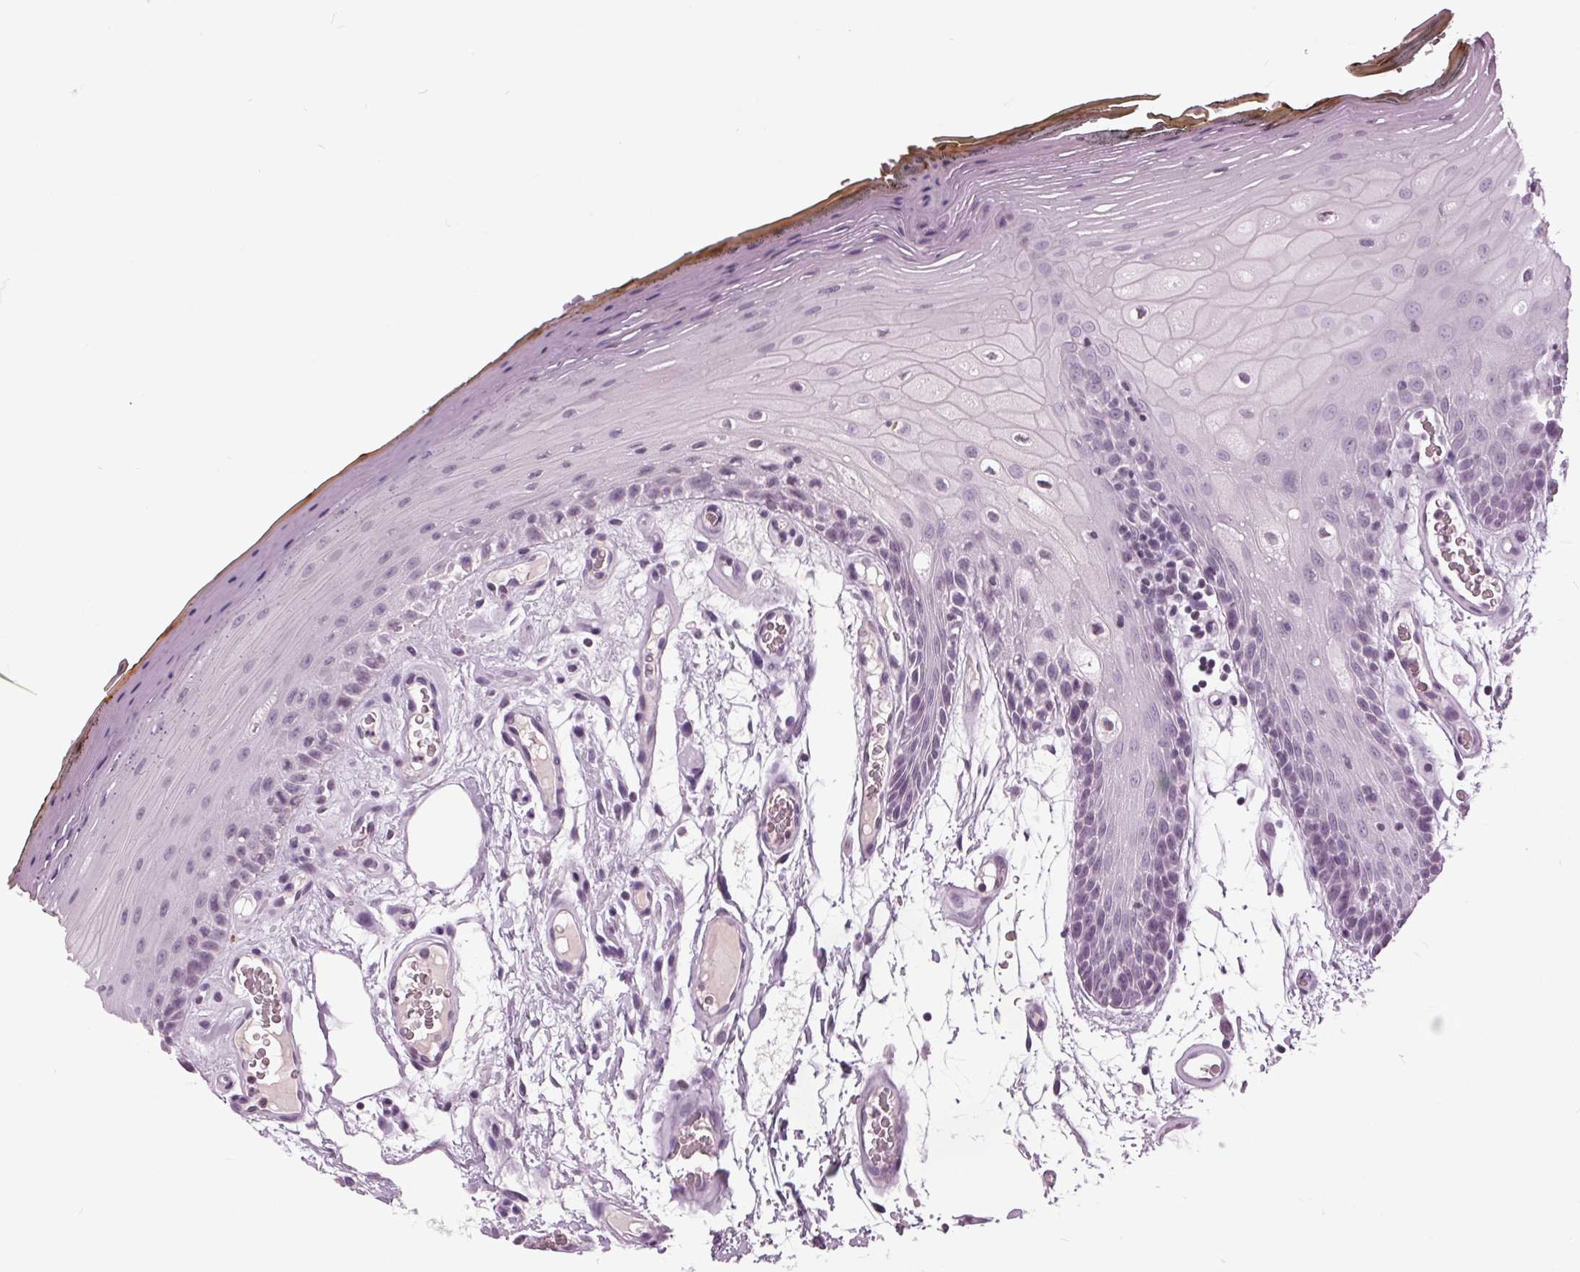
{"staining": {"intensity": "negative", "quantity": "none", "location": "none"}, "tissue": "oral mucosa", "cell_type": "Squamous epithelial cells", "image_type": "normal", "snomed": [{"axis": "morphology", "description": "Normal tissue, NOS"}, {"axis": "morphology", "description": "Squamous cell carcinoma, NOS"}, {"axis": "topography", "description": "Oral tissue"}, {"axis": "topography", "description": "Head-Neck"}], "caption": "DAB (3,3'-diaminobenzidine) immunohistochemical staining of normal human oral mucosa shows no significant expression in squamous epithelial cells.", "gene": "SLC9A4", "patient": {"sex": "male", "age": 52}}